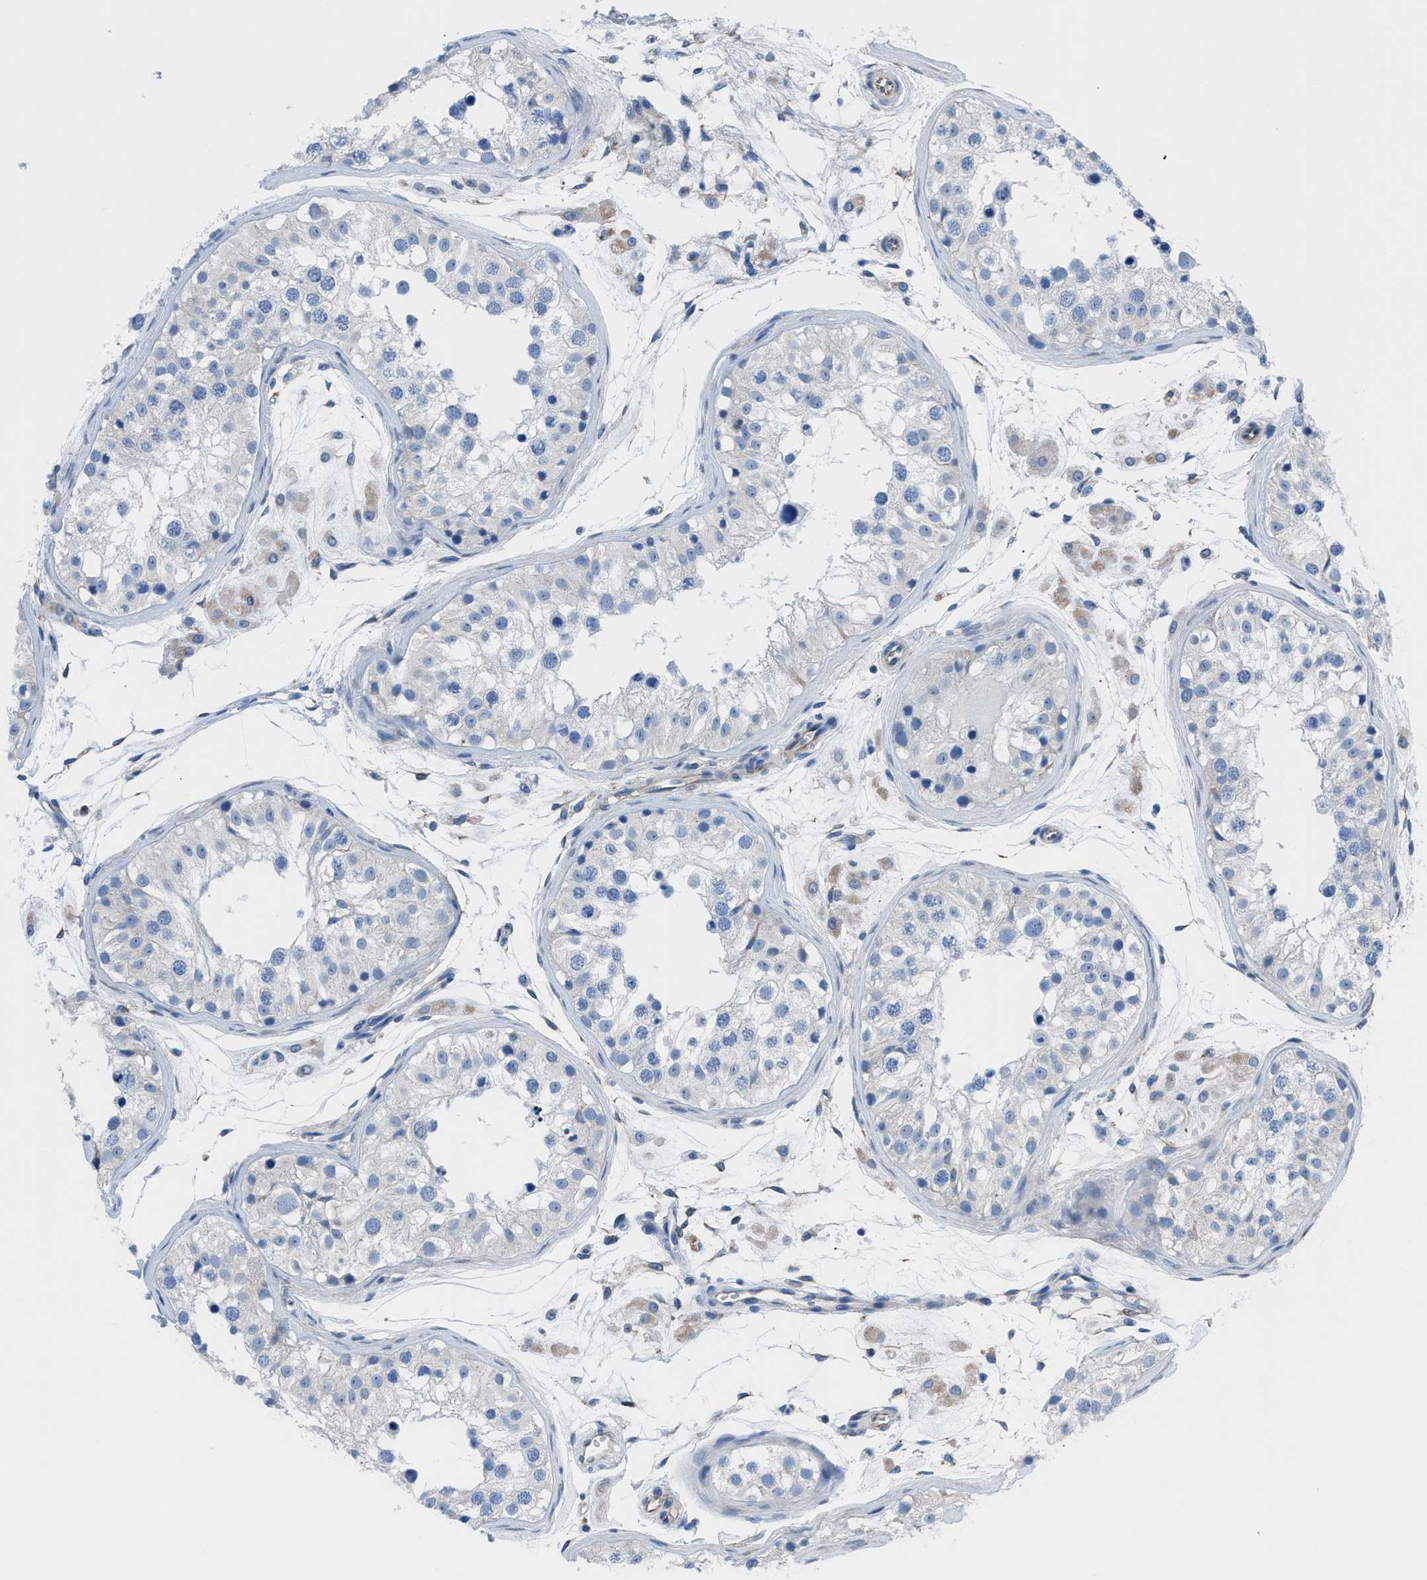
{"staining": {"intensity": "negative", "quantity": "none", "location": "none"}, "tissue": "testis", "cell_type": "Cells in seminiferous ducts", "image_type": "normal", "snomed": [{"axis": "morphology", "description": "Normal tissue, NOS"}, {"axis": "morphology", "description": "Adenocarcinoma, metastatic, NOS"}, {"axis": "topography", "description": "Testis"}], "caption": "An IHC photomicrograph of unremarkable testis is shown. There is no staining in cells in seminiferous ducts of testis.", "gene": "ITPR1", "patient": {"sex": "male", "age": 26}}